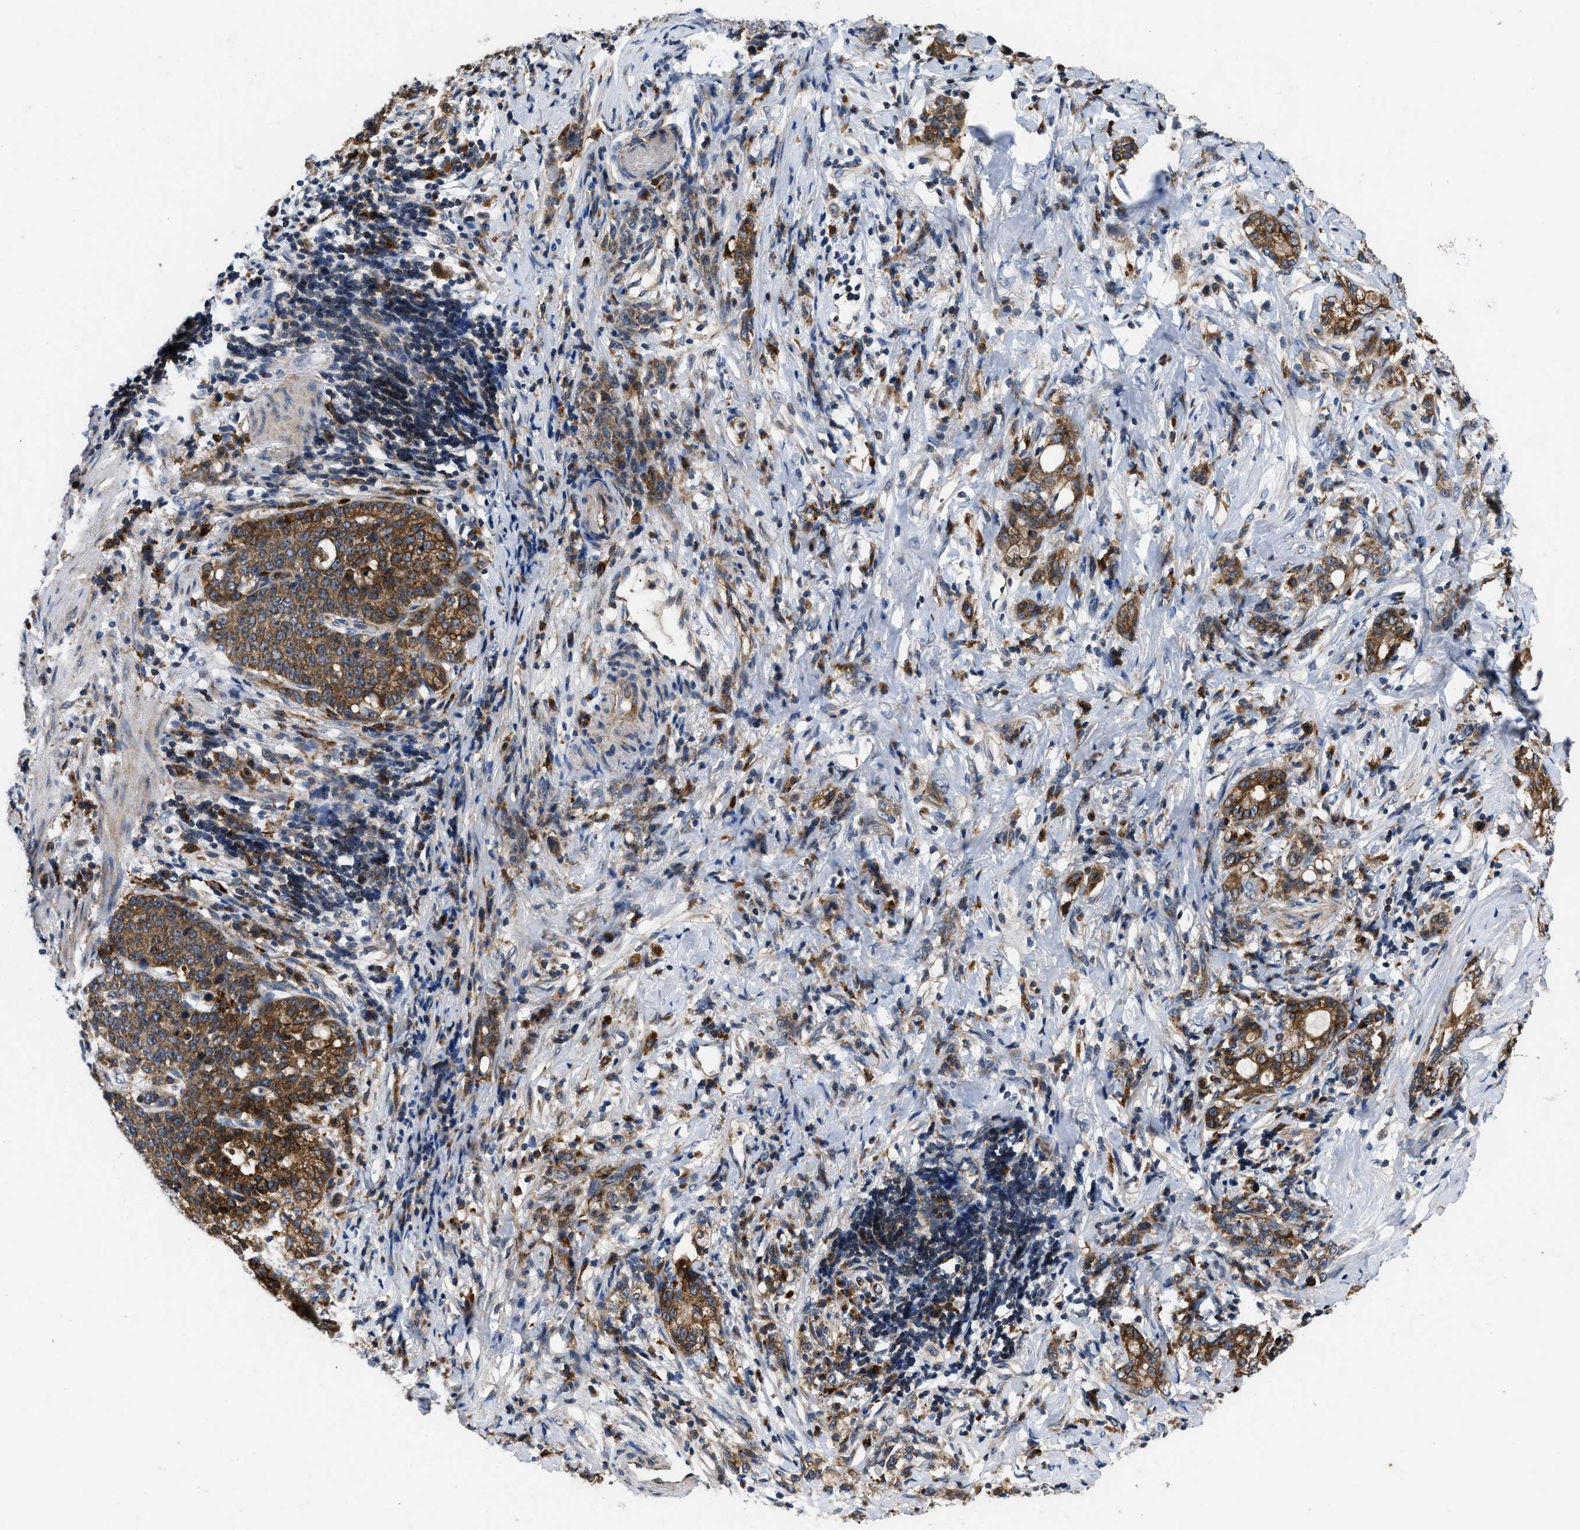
{"staining": {"intensity": "strong", "quantity": ">75%", "location": "cytoplasmic/membranous"}, "tissue": "stomach cancer", "cell_type": "Tumor cells", "image_type": "cancer", "snomed": [{"axis": "morphology", "description": "Adenocarcinoma, NOS"}, {"axis": "topography", "description": "Stomach, lower"}], "caption": "Protein staining demonstrates strong cytoplasmic/membranous positivity in approximately >75% of tumor cells in stomach cancer. The protein of interest is shown in brown color, while the nuclei are stained blue.", "gene": "ENPP4", "patient": {"sex": "male", "age": 88}}